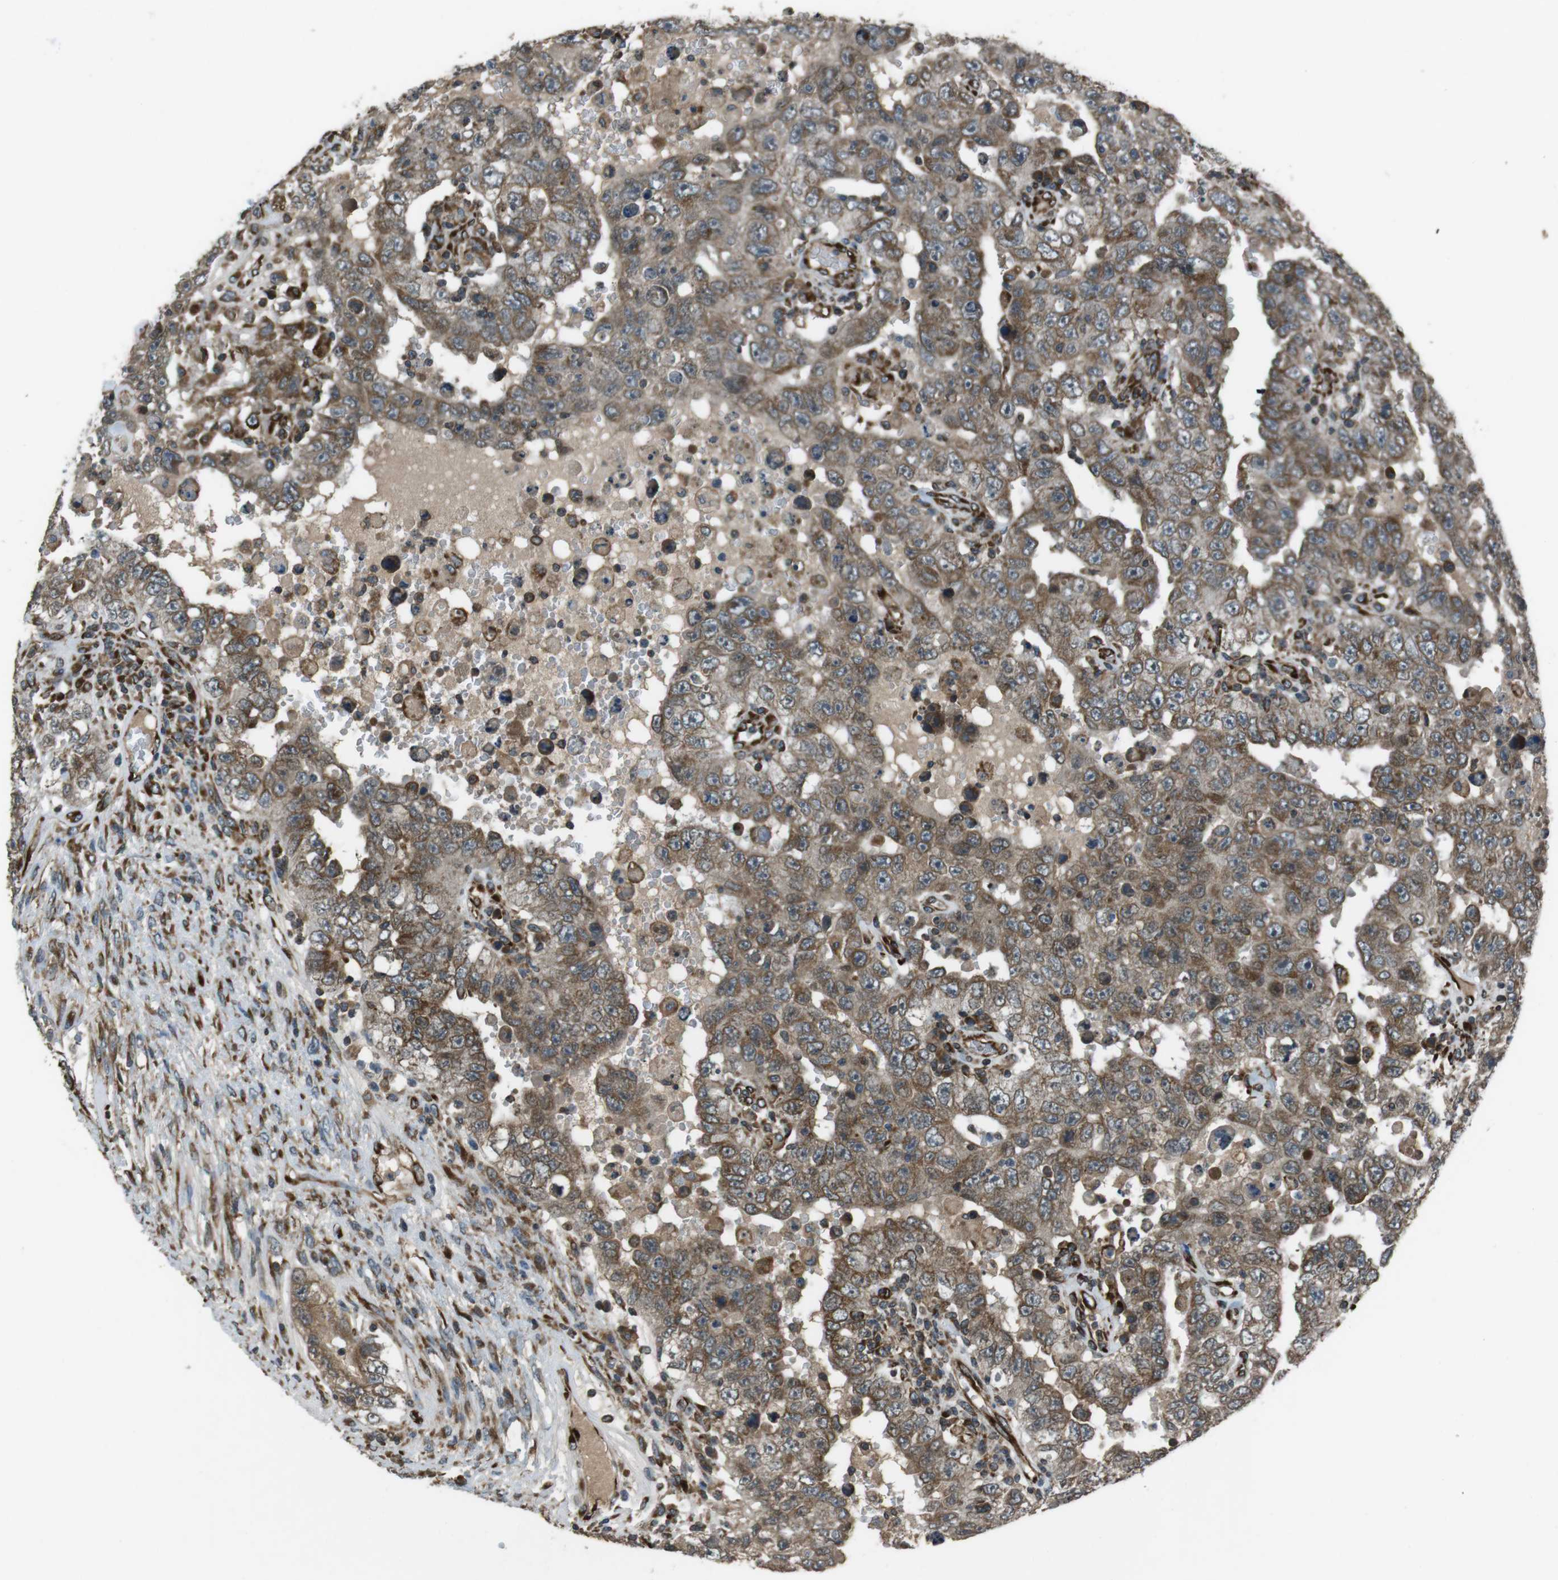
{"staining": {"intensity": "moderate", "quantity": ">75%", "location": "cytoplasmic/membranous"}, "tissue": "testis cancer", "cell_type": "Tumor cells", "image_type": "cancer", "snomed": [{"axis": "morphology", "description": "Carcinoma, Embryonal, NOS"}, {"axis": "topography", "description": "Testis"}], "caption": "Immunohistochemical staining of testis cancer (embryonal carcinoma) displays moderate cytoplasmic/membranous protein expression in approximately >75% of tumor cells. The protein is shown in brown color, while the nuclei are stained blue.", "gene": "KTN1", "patient": {"sex": "male", "age": 26}}